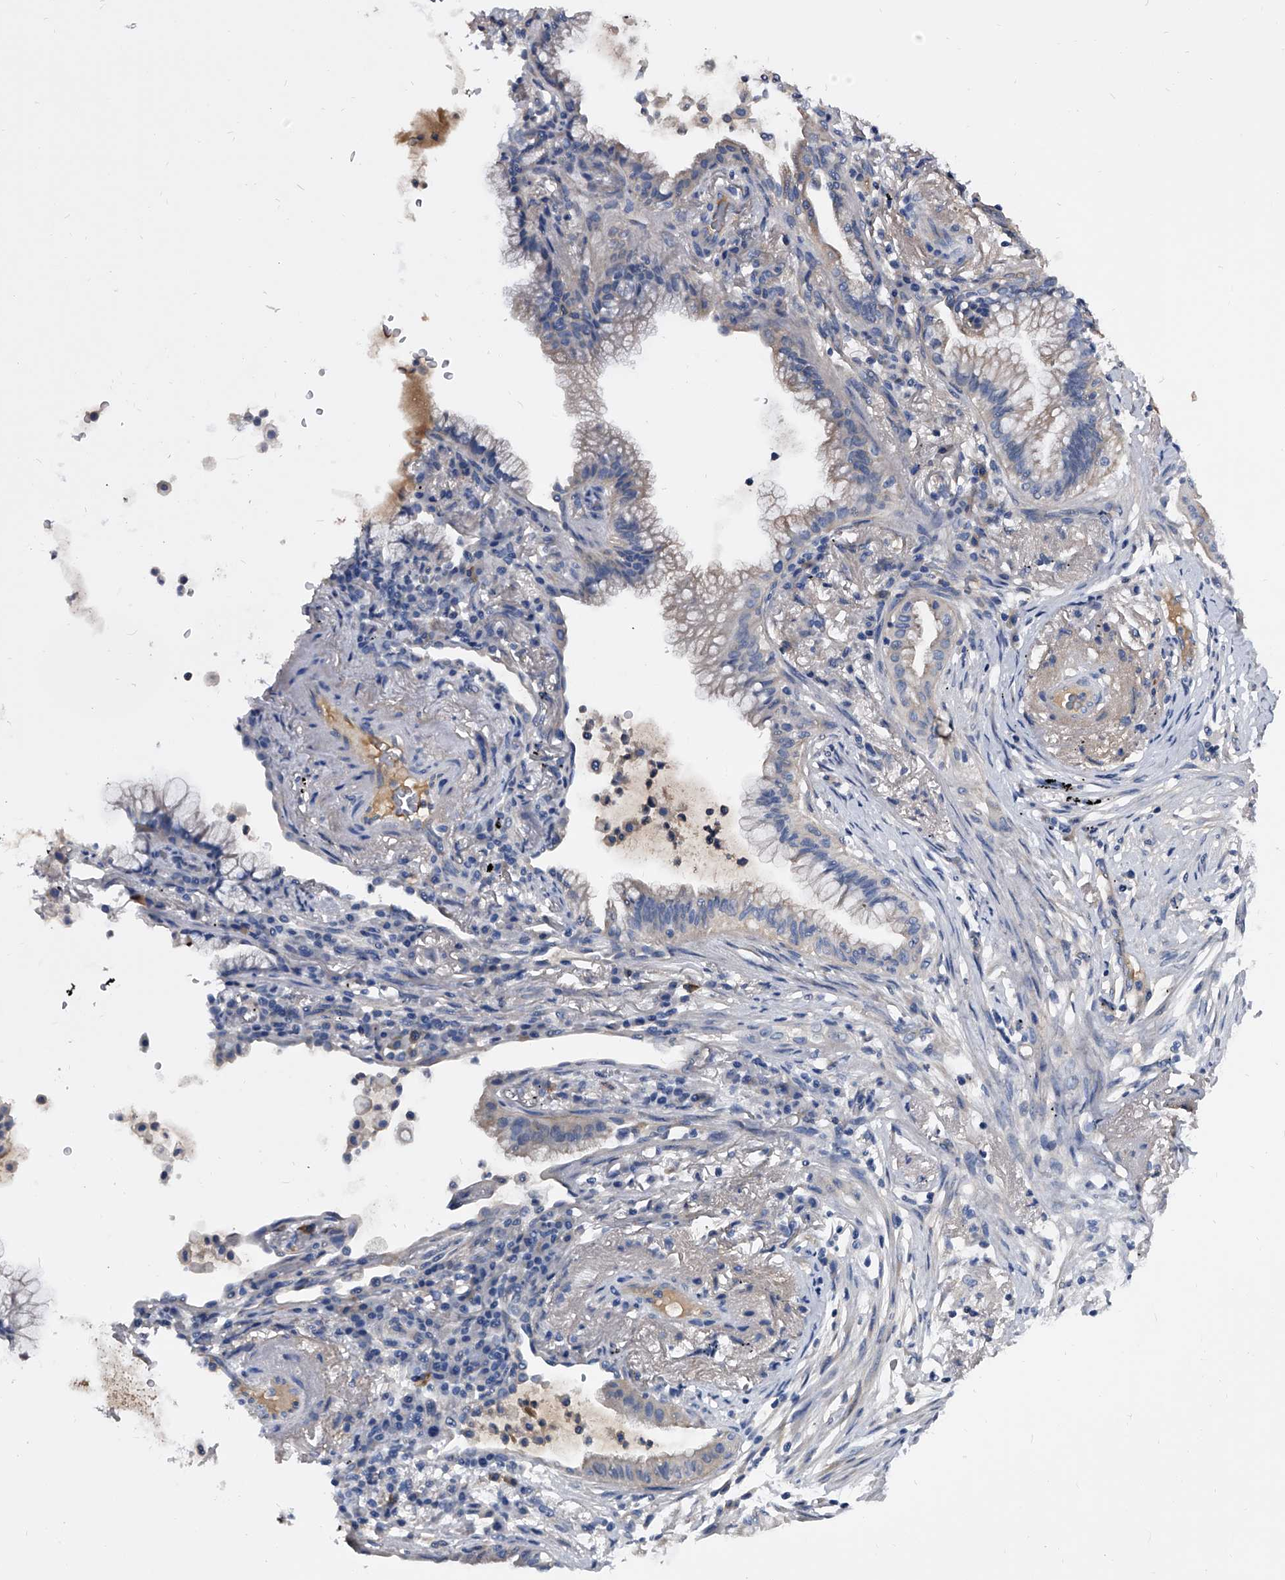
{"staining": {"intensity": "negative", "quantity": "none", "location": "none"}, "tissue": "lung cancer", "cell_type": "Tumor cells", "image_type": "cancer", "snomed": [{"axis": "morphology", "description": "Adenocarcinoma, NOS"}, {"axis": "topography", "description": "Lung"}], "caption": "Human adenocarcinoma (lung) stained for a protein using immunohistochemistry (IHC) exhibits no positivity in tumor cells.", "gene": "EFCAB7", "patient": {"sex": "female", "age": 70}}